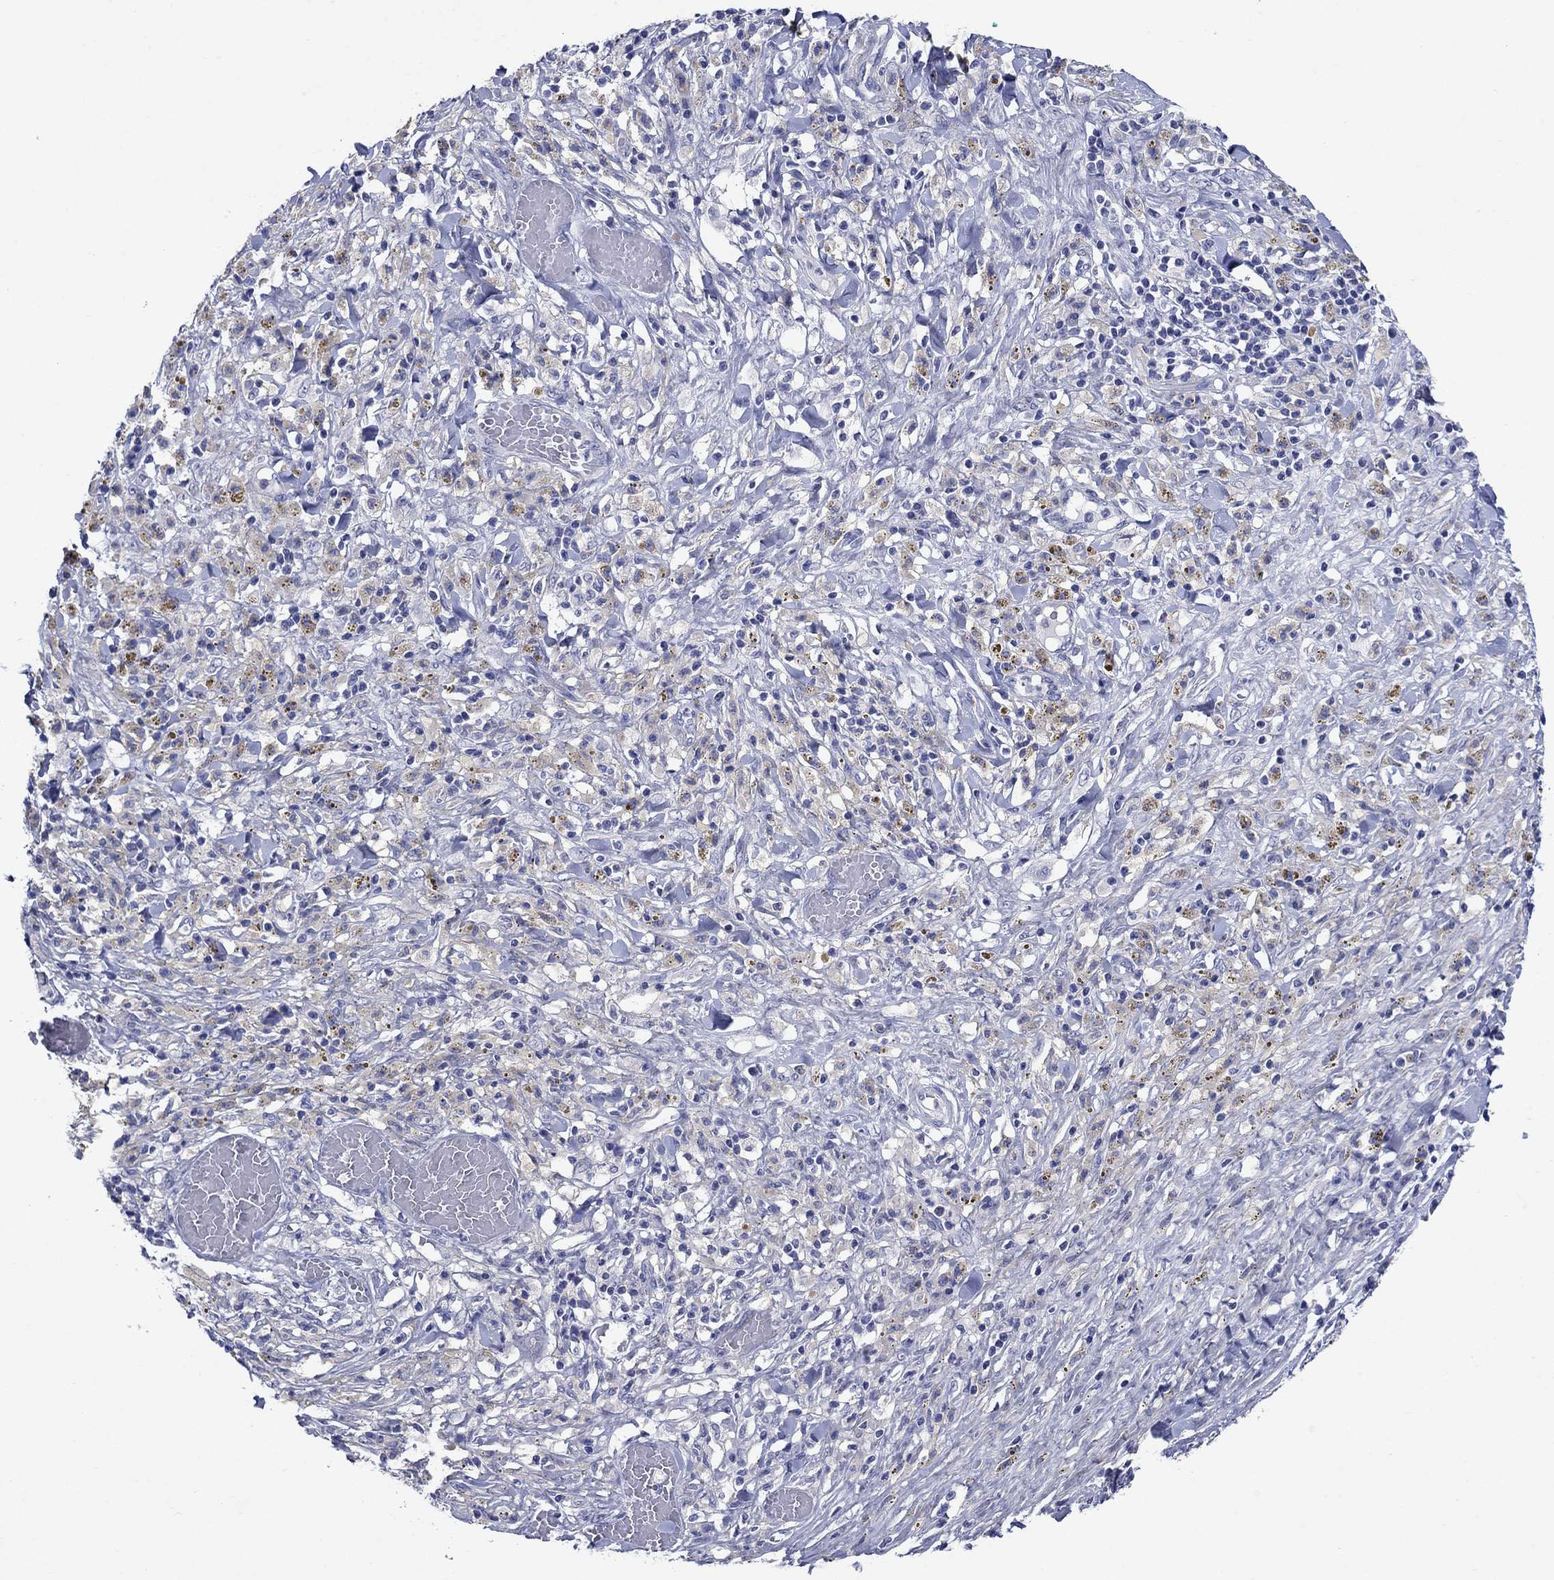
{"staining": {"intensity": "weak", "quantity": "<25%", "location": "cytoplasmic/membranous"}, "tissue": "melanoma", "cell_type": "Tumor cells", "image_type": "cancer", "snomed": [{"axis": "morphology", "description": "Malignant melanoma, NOS"}, {"axis": "topography", "description": "Skin"}], "caption": "Immunohistochemical staining of human malignant melanoma reveals no significant positivity in tumor cells.", "gene": "SULT2B1", "patient": {"sex": "female", "age": 91}}